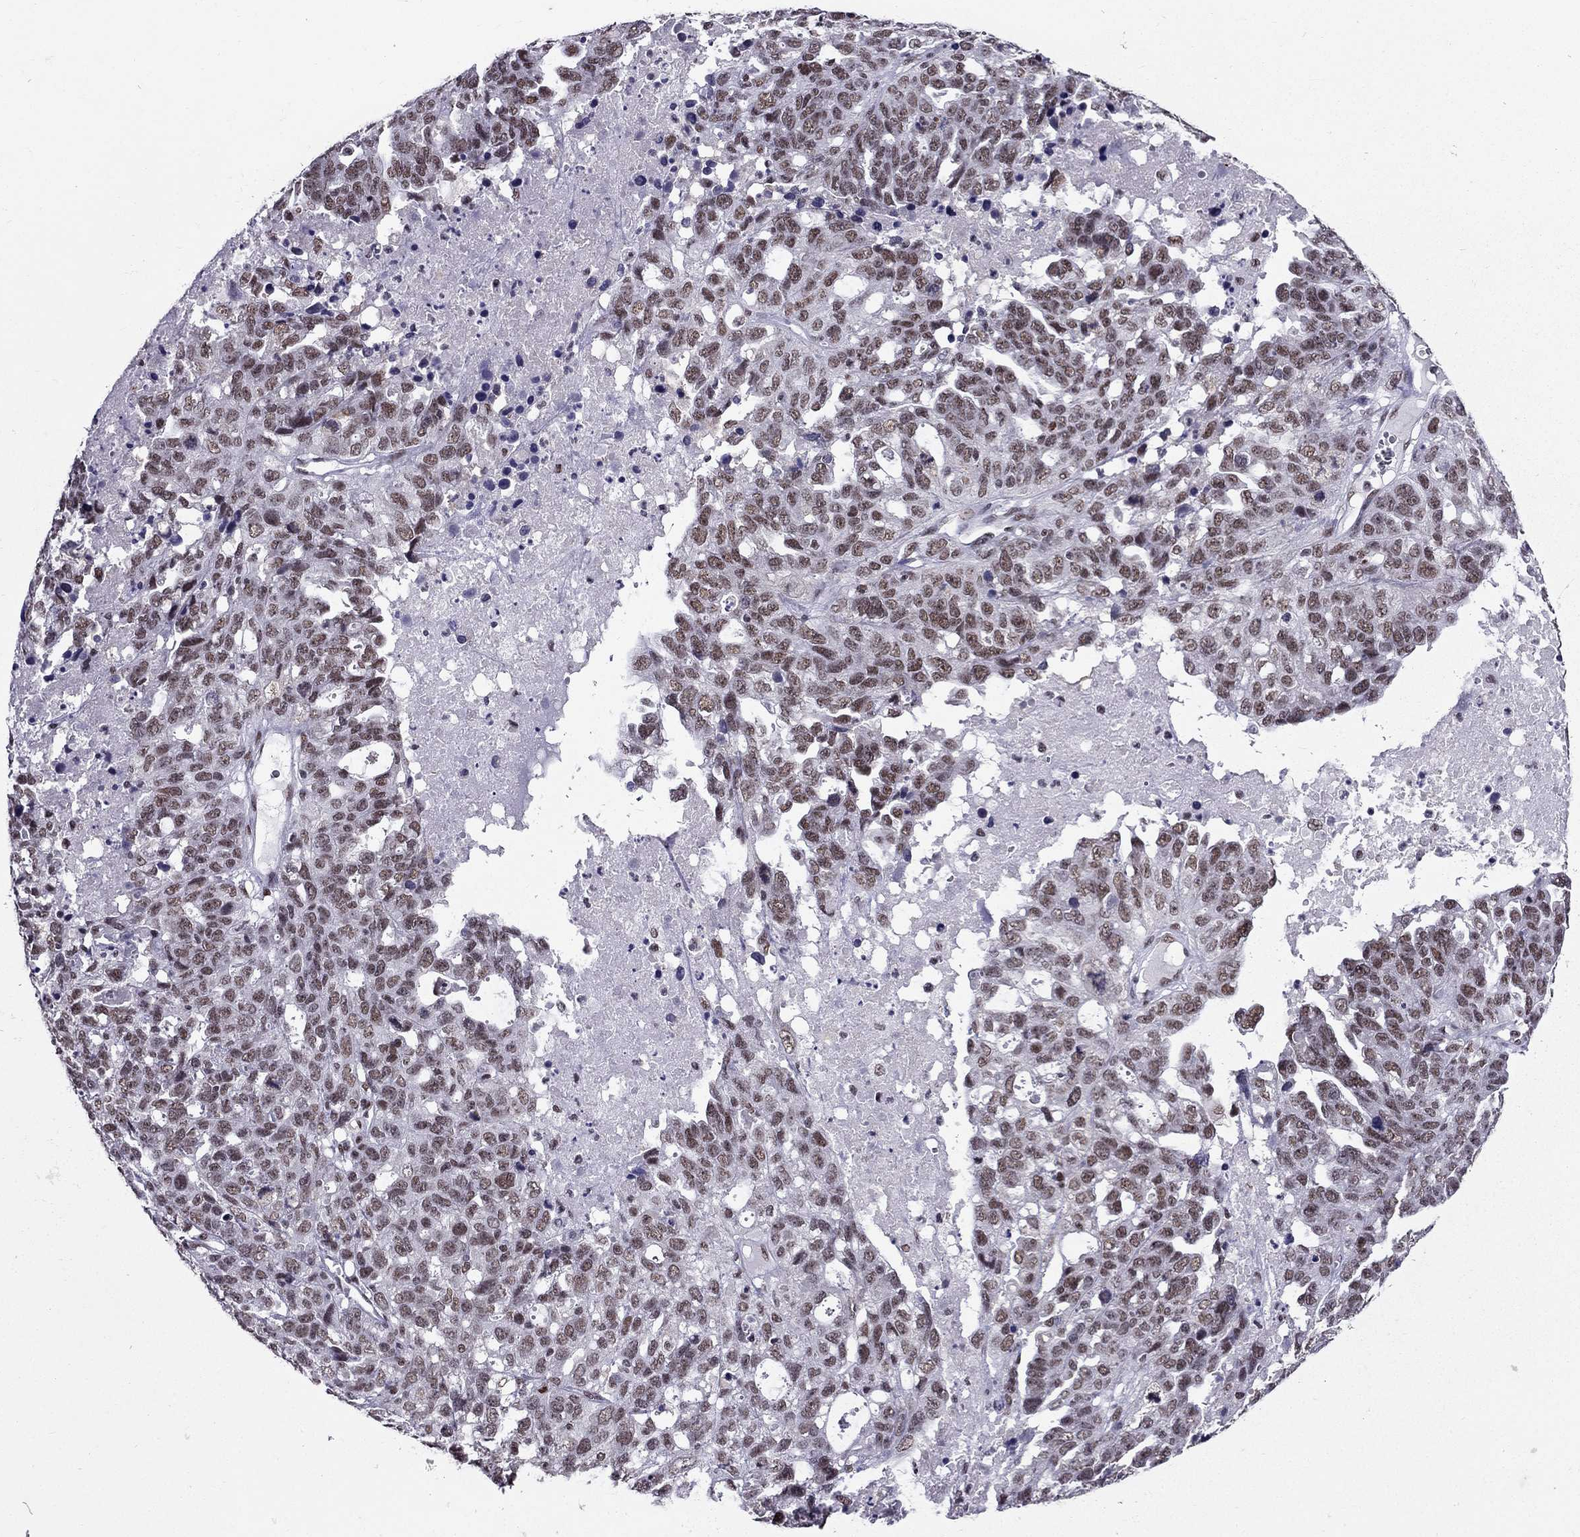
{"staining": {"intensity": "moderate", "quantity": "25%-75%", "location": "nuclear"}, "tissue": "ovarian cancer", "cell_type": "Tumor cells", "image_type": "cancer", "snomed": [{"axis": "morphology", "description": "Cystadenocarcinoma, serous, NOS"}, {"axis": "topography", "description": "Ovary"}], "caption": "A micrograph of ovarian cancer (serous cystadenocarcinoma) stained for a protein demonstrates moderate nuclear brown staining in tumor cells.", "gene": "ZNF420", "patient": {"sex": "female", "age": 71}}